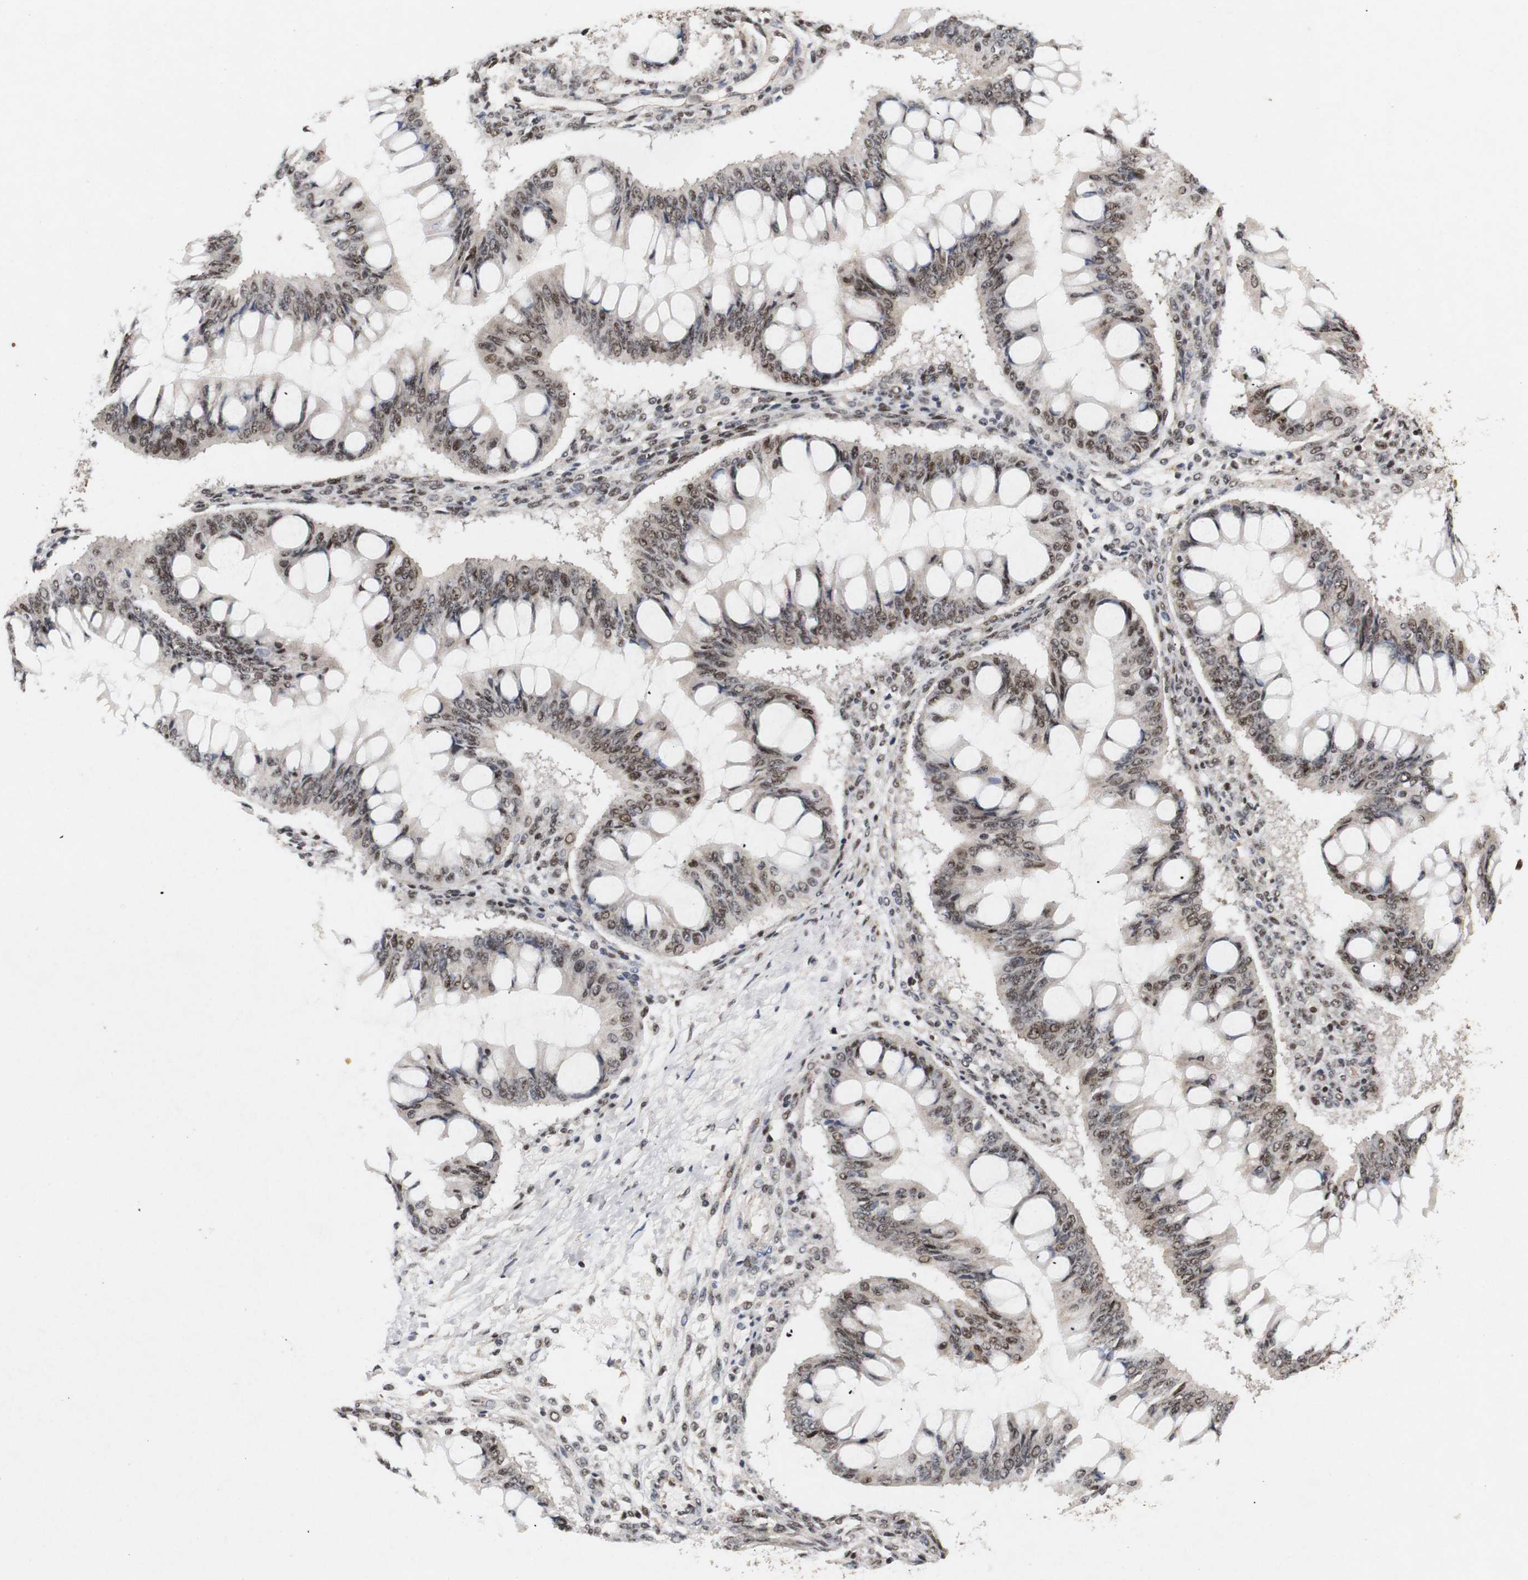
{"staining": {"intensity": "moderate", "quantity": ">75%", "location": "nuclear"}, "tissue": "ovarian cancer", "cell_type": "Tumor cells", "image_type": "cancer", "snomed": [{"axis": "morphology", "description": "Cystadenocarcinoma, mucinous, NOS"}, {"axis": "topography", "description": "Ovary"}], "caption": "Tumor cells demonstrate medium levels of moderate nuclear positivity in about >75% of cells in mucinous cystadenocarcinoma (ovarian). The staining is performed using DAB (3,3'-diaminobenzidine) brown chromogen to label protein expression. The nuclei are counter-stained blue using hematoxylin.", "gene": "PYM1", "patient": {"sex": "female", "age": 73}}